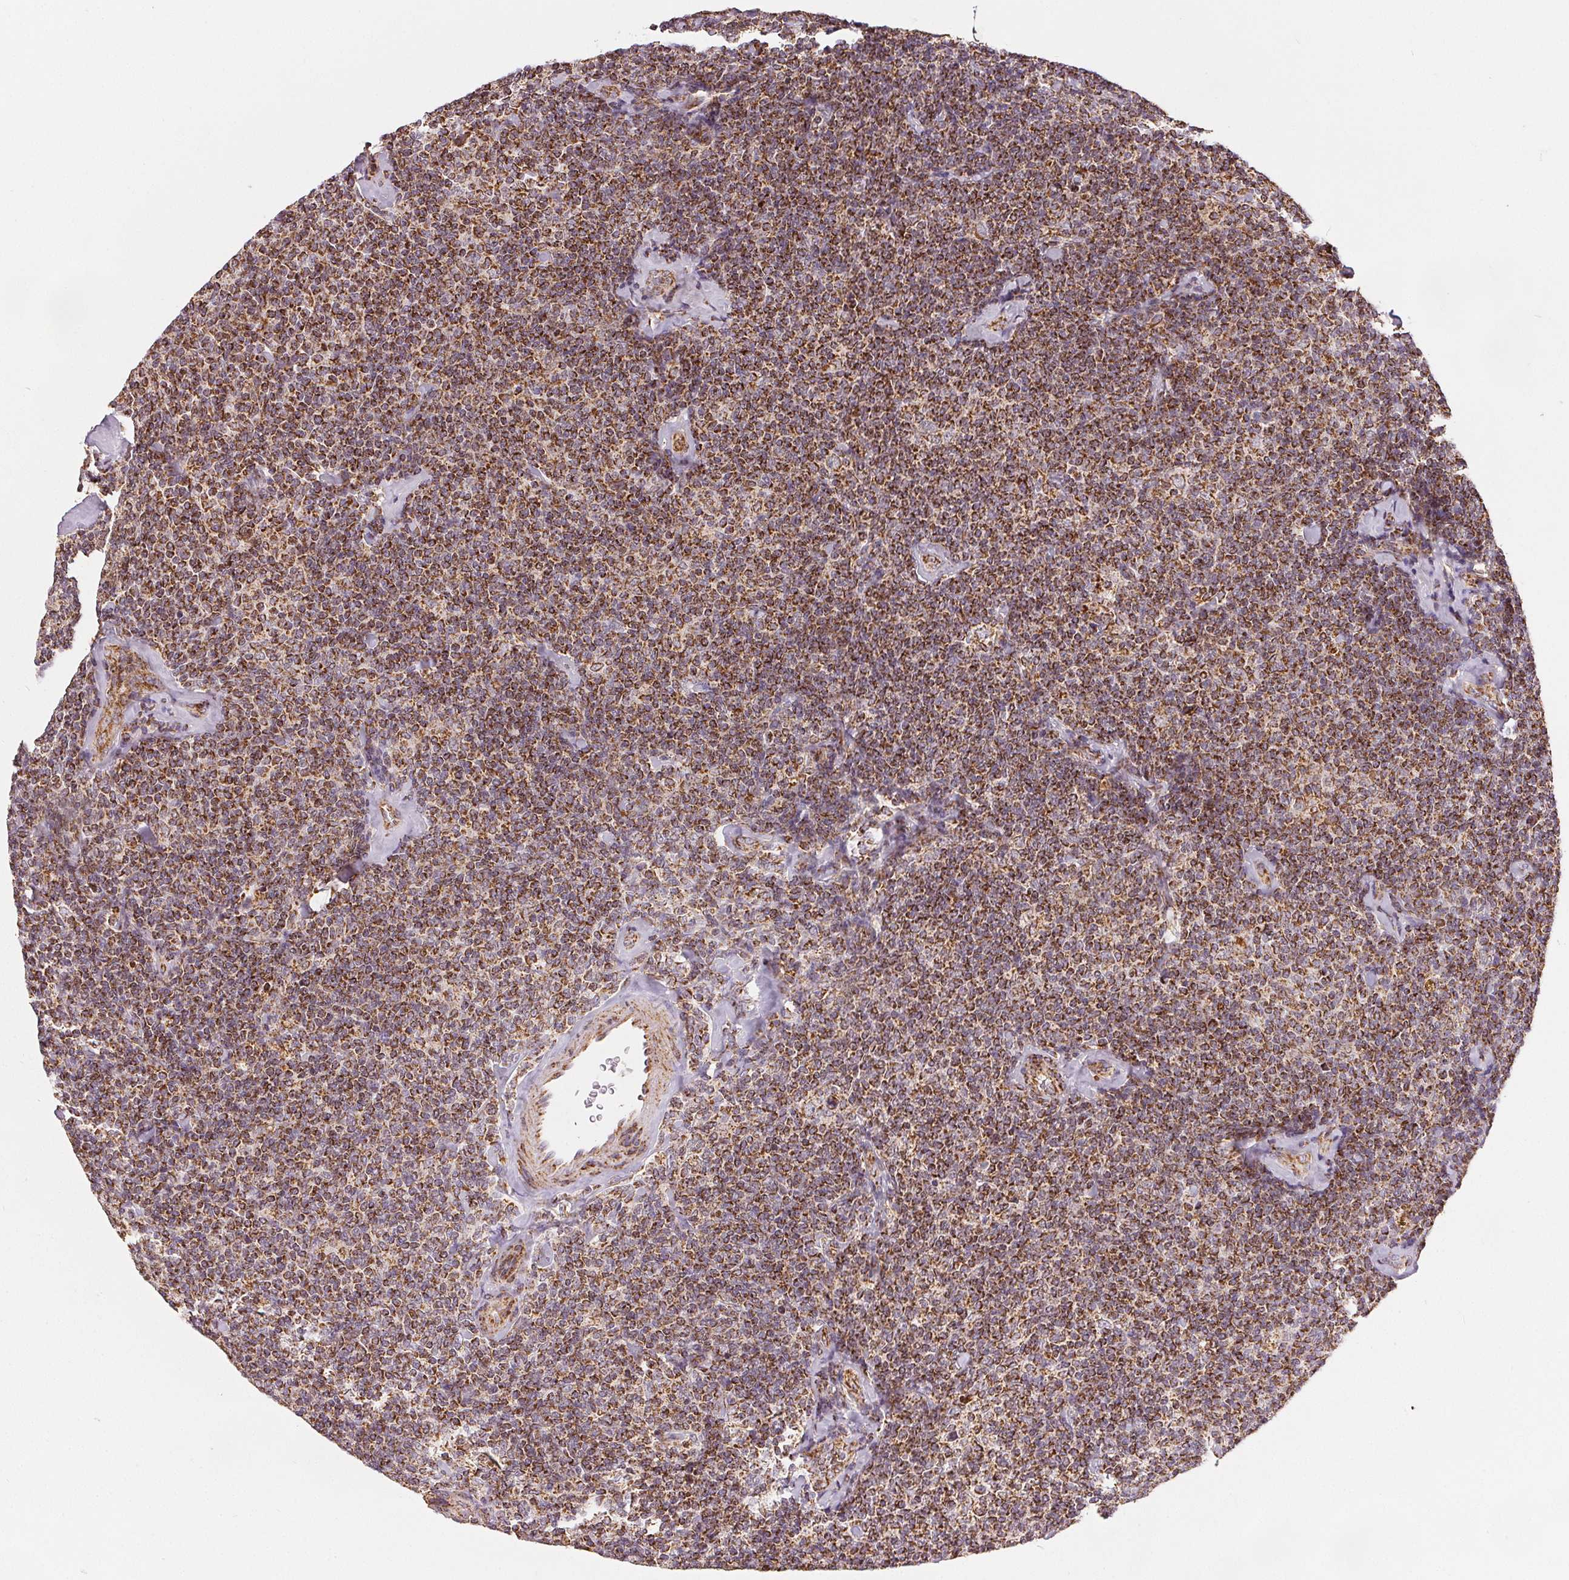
{"staining": {"intensity": "moderate", "quantity": ">75%", "location": "cytoplasmic/membranous"}, "tissue": "lymphoma", "cell_type": "Tumor cells", "image_type": "cancer", "snomed": [{"axis": "morphology", "description": "Malignant lymphoma, non-Hodgkin's type, Low grade"}, {"axis": "topography", "description": "Lymph node"}], "caption": "Moderate cytoplasmic/membranous staining is present in about >75% of tumor cells in low-grade malignant lymphoma, non-Hodgkin's type. The staining was performed using DAB (3,3'-diaminobenzidine), with brown indicating positive protein expression. Nuclei are stained blue with hematoxylin.", "gene": "SDHB", "patient": {"sex": "female", "age": 56}}